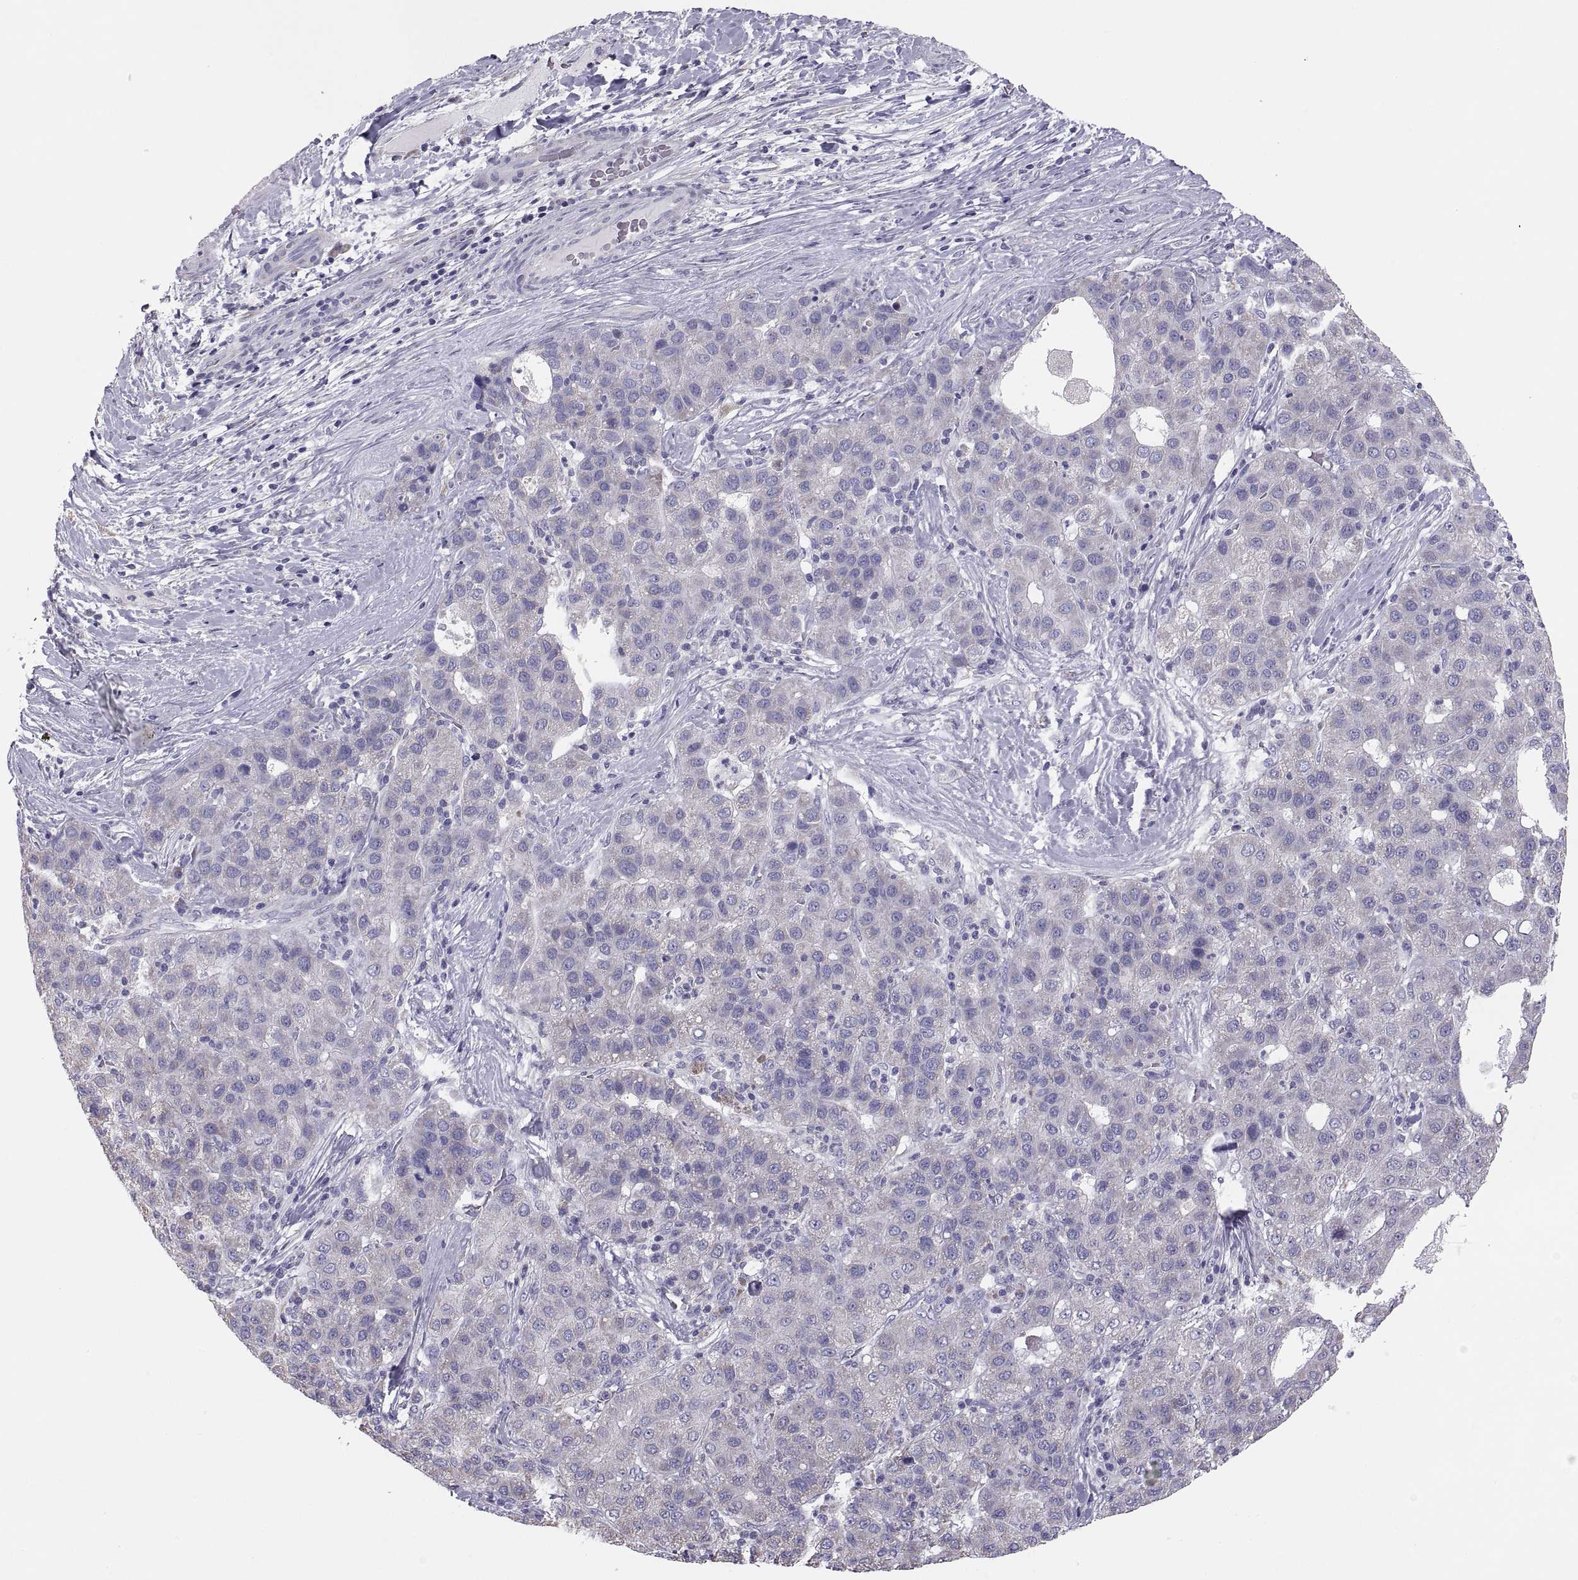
{"staining": {"intensity": "negative", "quantity": "none", "location": "none"}, "tissue": "liver cancer", "cell_type": "Tumor cells", "image_type": "cancer", "snomed": [{"axis": "morphology", "description": "Carcinoma, Hepatocellular, NOS"}, {"axis": "topography", "description": "Liver"}], "caption": "A high-resolution photomicrograph shows immunohistochemistry staining of hepatocellular carcinoma (liver), which shows no significant staining in tumor cells.", "gene": "TNNC1", "patient": {"sex": "male", "age": 65}}